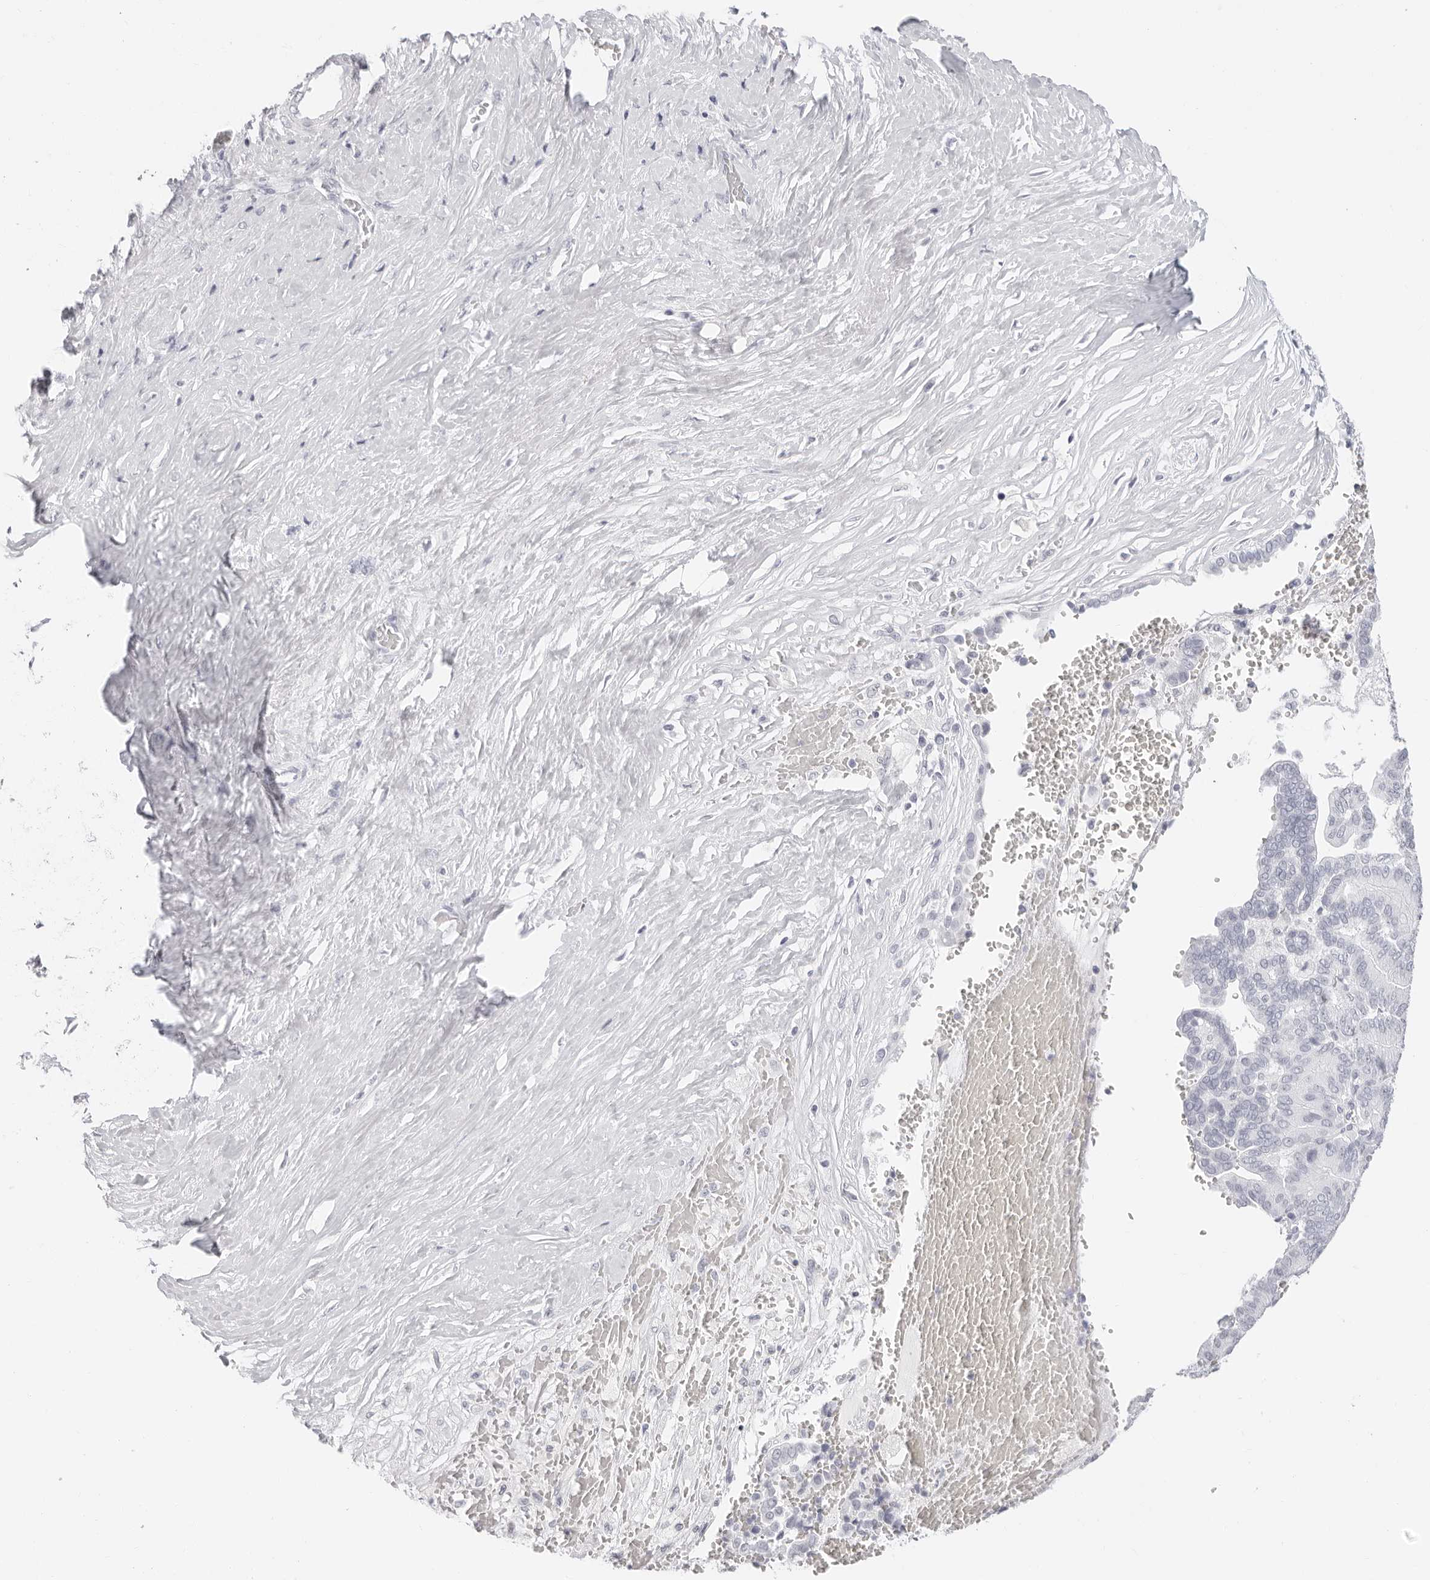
{"staining": {"intensity": "negative", "quantity": "none", "location": "none"}, "tissue": "liver cancer", "cell_type": "Tumor cells", "image_type": "cancer", "snomed": [{"axis": "morphology", "description": "Cholangiocarcinoma"}, {"axis": "topography", "description": "Liver"}], "caption": "There is no significant expression in tumor cells of liver cancer (cholangiocarcinoma). The staining was performed using DAB to visualize the protein expression in brown, while the nuclei were stained in blue with hematoxylin (Magnification: 20x).", "gene": "AGMAT", "patient": {"sex": "female", "age": 75}}